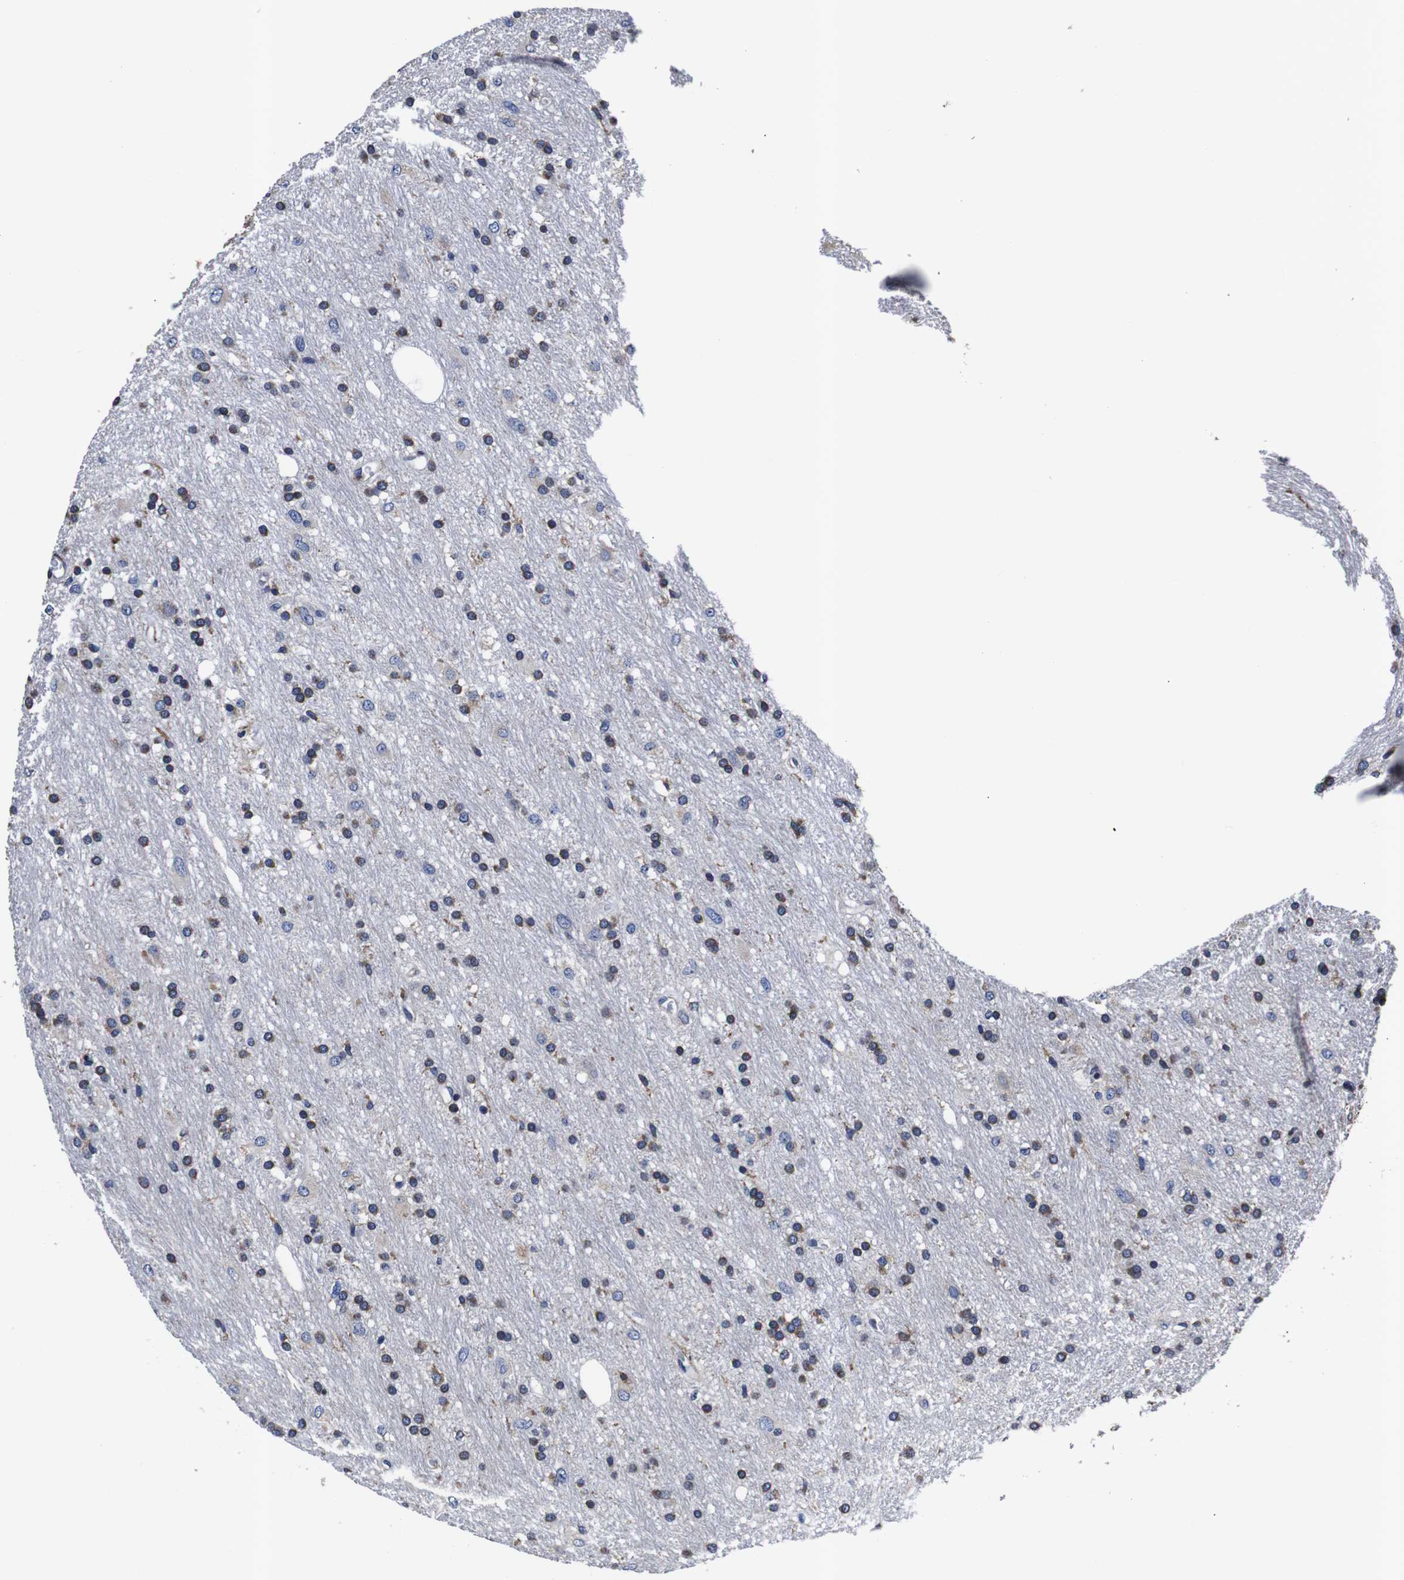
{"staining": {"intensity": "moderate", "quantity": "25%-75%", "location": "cytoplasmic/membranous"}, "tissue": "glioma", "cell_type": "Tumor cells", "image_type": "cancer", "snomed": [{"axis": "morphology", "description": "Glioma, malignant, Low grade"}, {"axis": "topography", "description": "Brain"}], "caption": "The immunohistochemical stain highlights moderate cytoplasmic/membranous expression in tumor cells of glioma tissue.", "gene": "PPIB", "patient": {"sex": "male", "age": 77}}